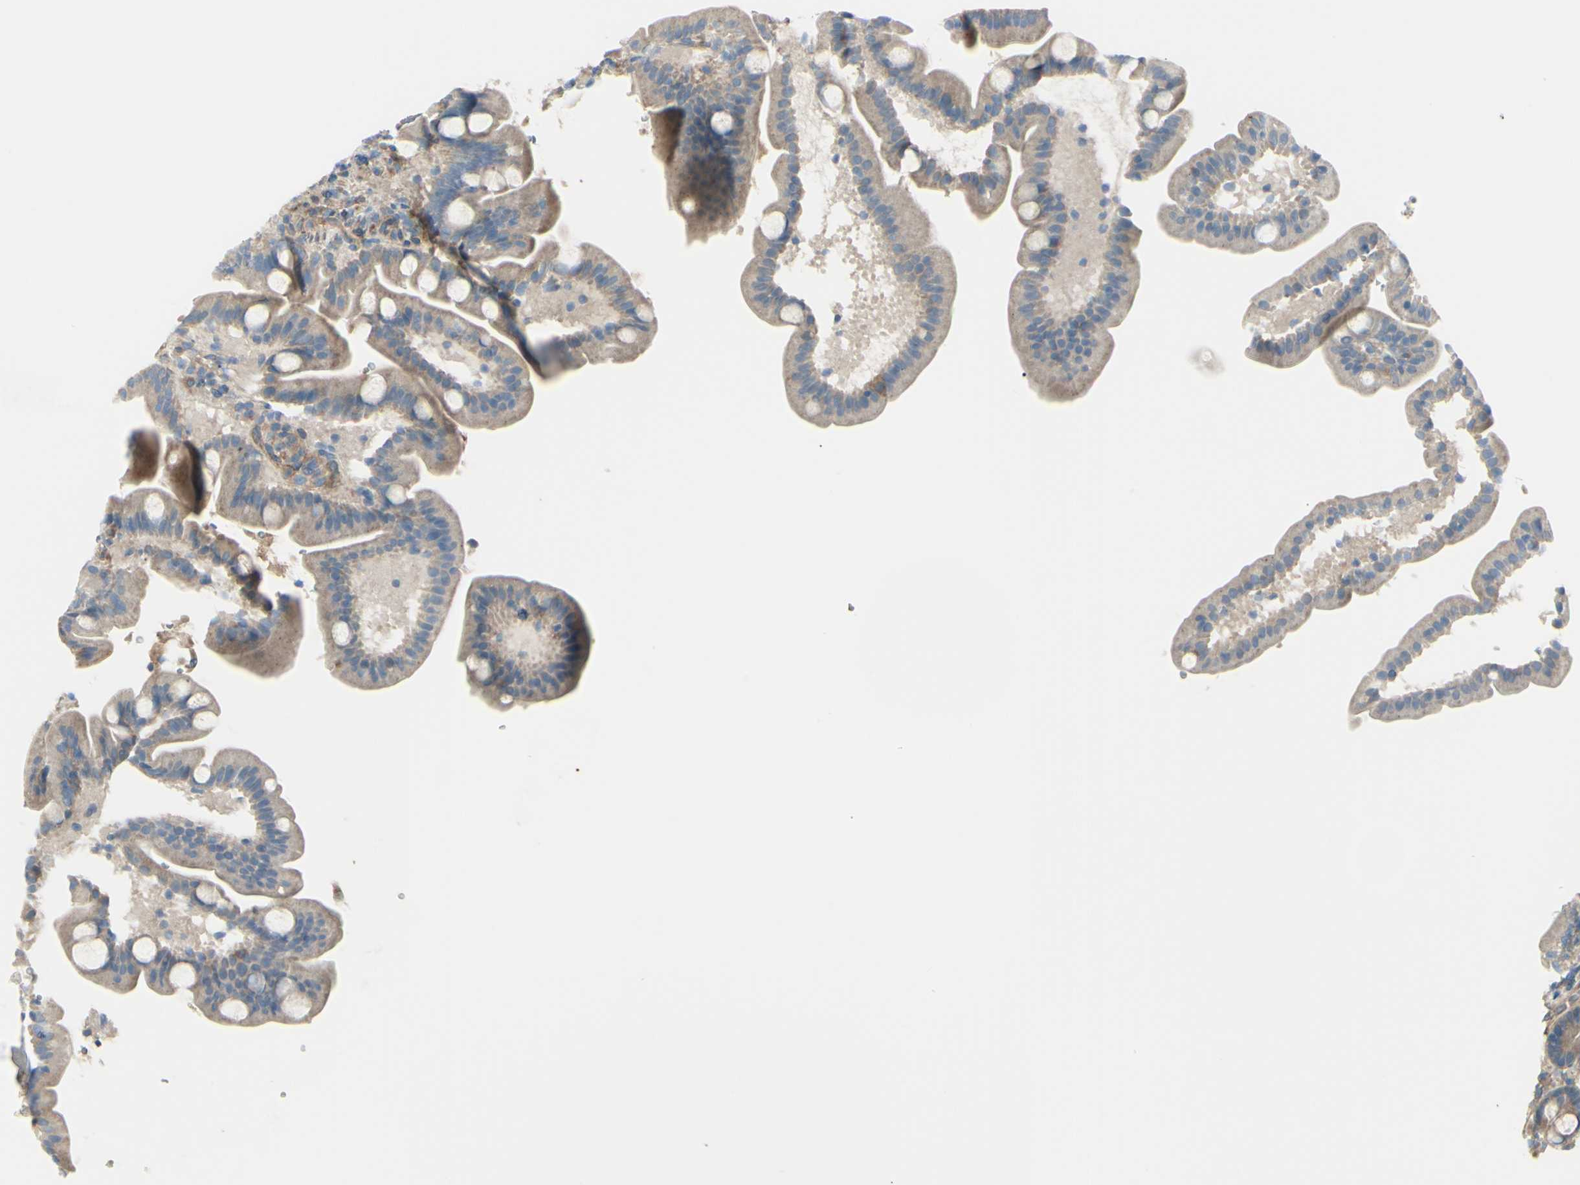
{"staining": {"intensity": "weak", "quantity": ">75%", "location": "cytoplasmic/membranous"}, "tissue": "duodenum", "cell_type": "Glandular cells", "image_type": "normal", "snomed": [{"axis": "morphology", "description": "Normal tissue, NOS"}, {"axis": "topography", "description": "Duodenum"}], "caption": "Immunohistochemical staining of benign duodenum demonstrates low levels of weak cytoplasmic/membranous staining in about >75% of glandular cells.", "gene": "PCDHGA10", "patient": {"sex": "male", "age": 54}}